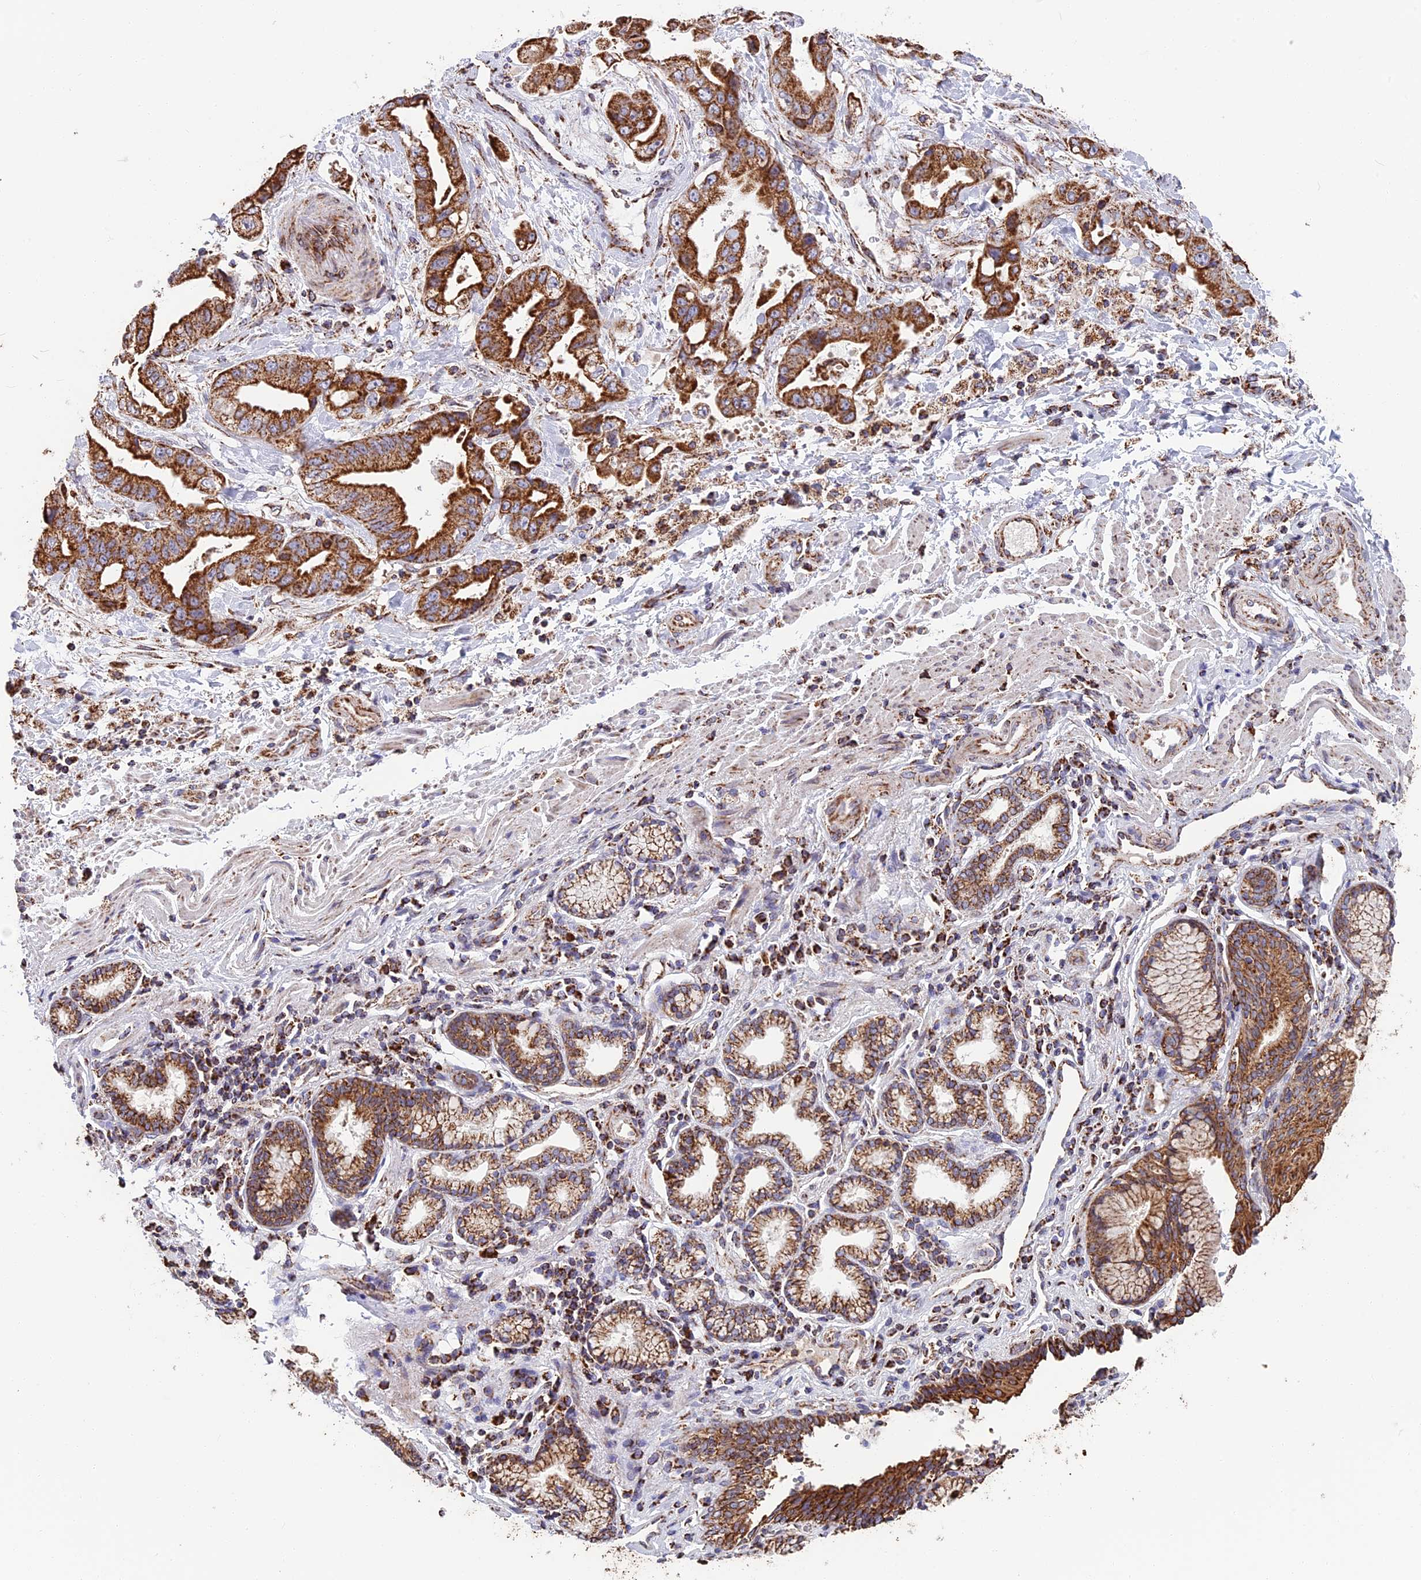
{"staining": {"intensity": "strong", "quantity": ">75%", "location": "cytoplasmic/membranous"}, "tissue": "stomach cancer", "cell_type": "Tumor cells", "image_type": "cancer", "snomed": [{"axis": "morphology", "description": "Adenocarcinoma, NOS"}, {"axis": "topography", "description": "Stomach"}], "caption": "The image shows staining of stomach cancer, revealing strong cytoplasmic/membranous protein staining (brown color) within tumor cells. (Stains: DAB (3,3'-diaminobenzidine) in brown, nuclei in blue, Microscopy: brightfield microscopy at high magnification).", "gene": "CS", "patient": {"sex": "male", "age": 62}}